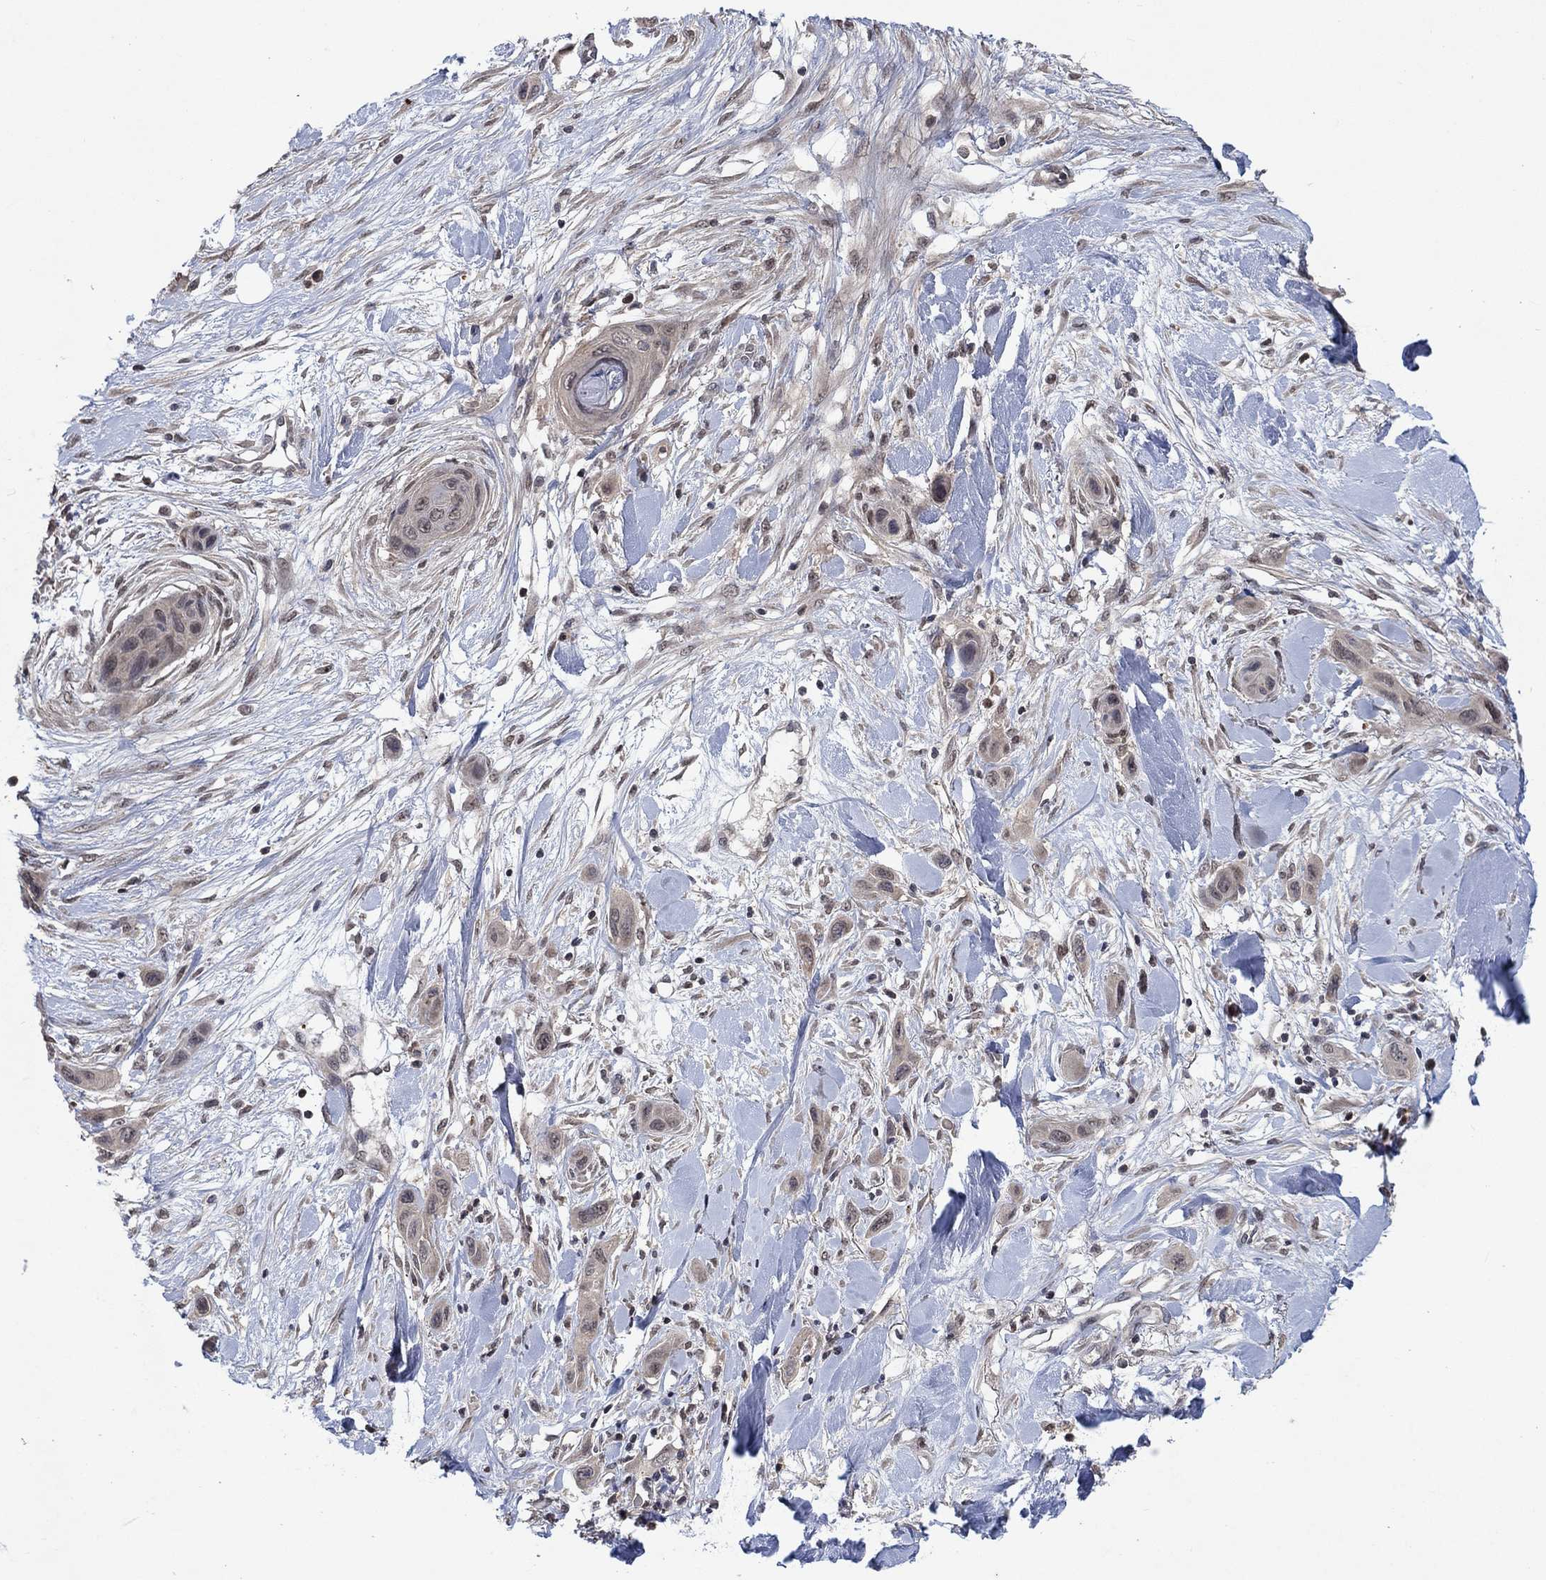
{"staining": {"intensity": "weak", "quantity": "<25%", "location": "cytoplasmic/membranous"}, "tissue": "skin cancer", "cell_type": "Tumor cells", "image_type": "cancer", "snomed": [{"axis": "morphology", "description": "Squamous cell carcinoma, NOS"}, {"axis": "topography", "description": "Skin"}], "caption": "IHC of skin cancer (squamous cell carcinoma) exhibits no staining in tumor cells. (Brightfield microscopy of DAB immunohistochemistry at high magnification).", "gene": "IAH1", "patient": {"sex": "male", "age": 79}}